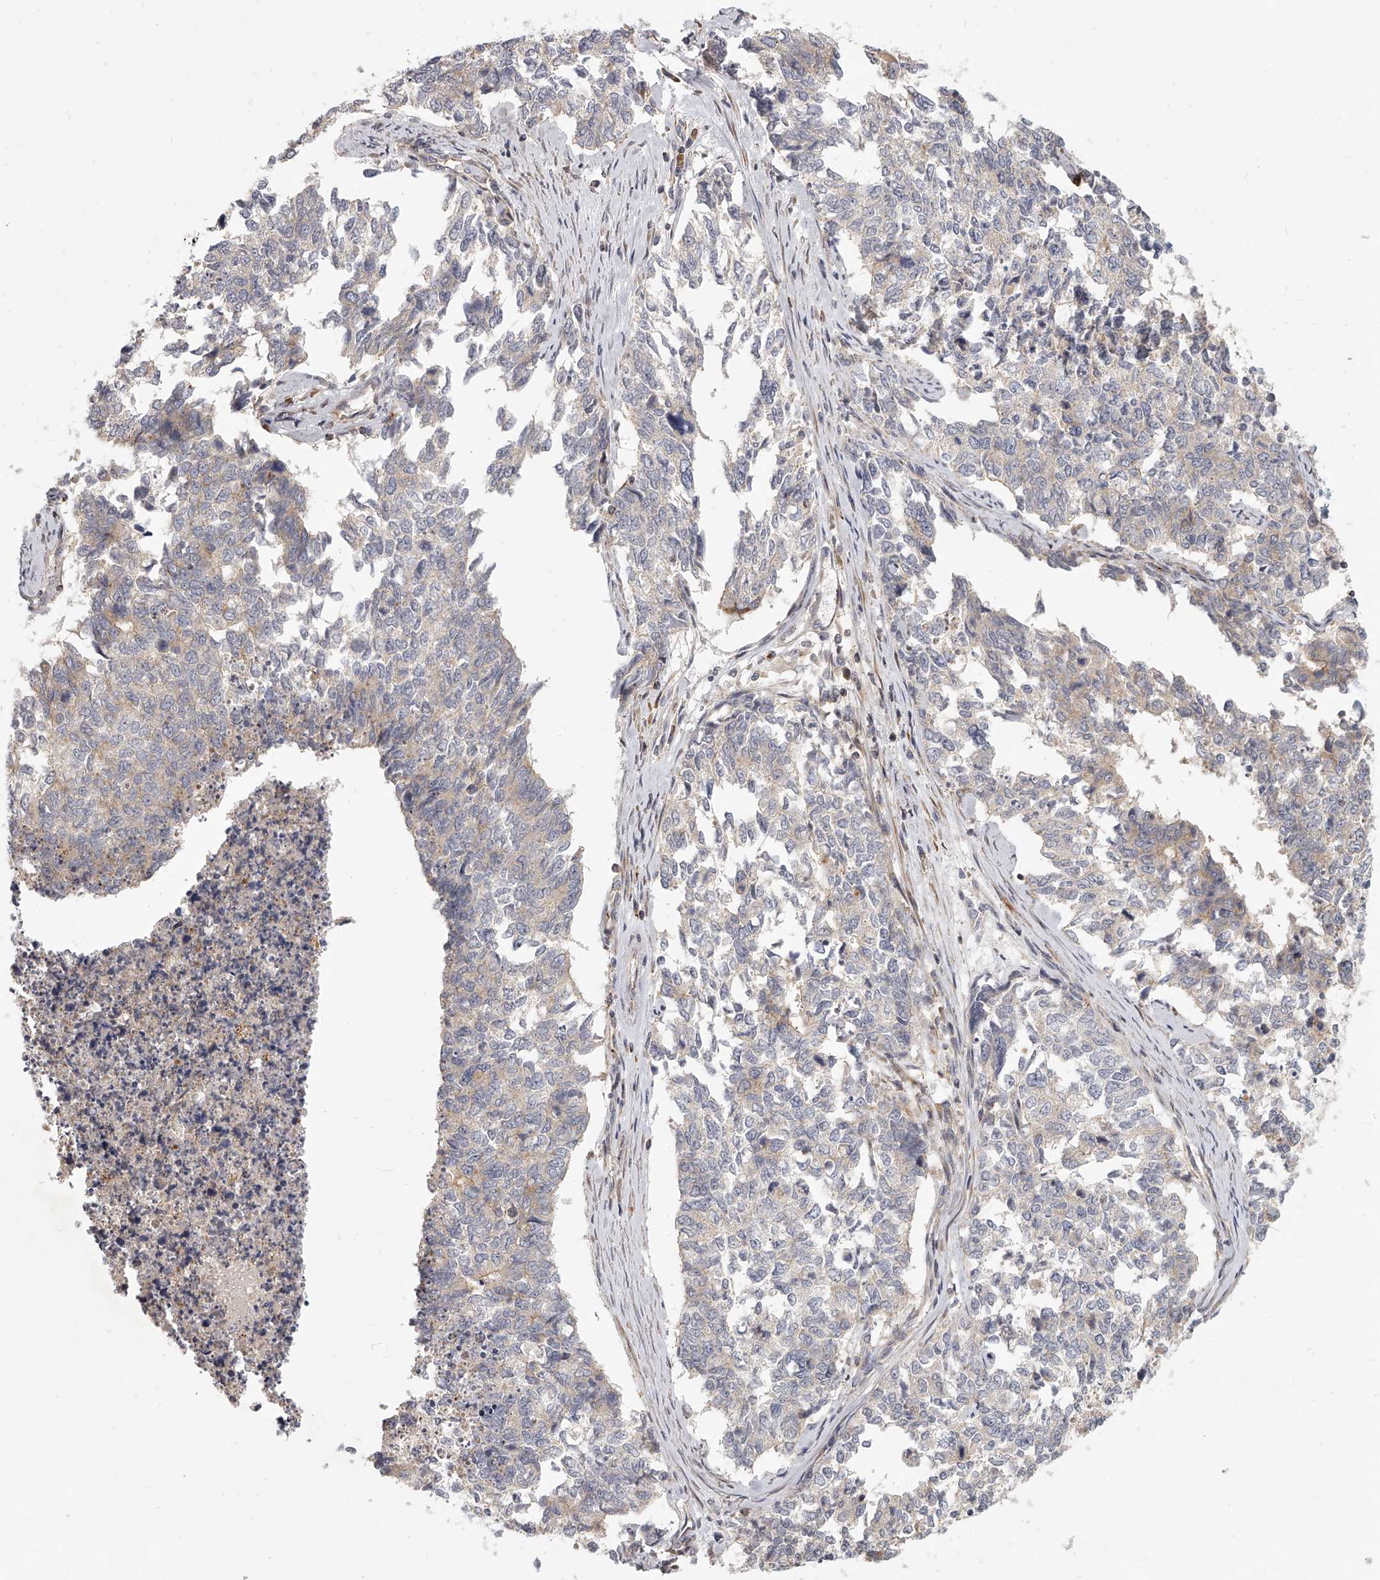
{"staining": {"intensity": "negative", "quantity": "none", "location": "none"}, "tissue": "cervical cancer", "cell_type": "Tumor cells", "image_type": "cancer", "snomed": [{"axis": "morphology", "description": "Squamous cell carcinoma, NOS"}, {"axis": "topography", "description": "Cervix"}], "caption": "Image shows no protein positivity in tumor cells of squamous cell carcinoma (cervical) tissue.", "gene": "SLC37A1", "patient": {"sex": "female", "age": 63}}